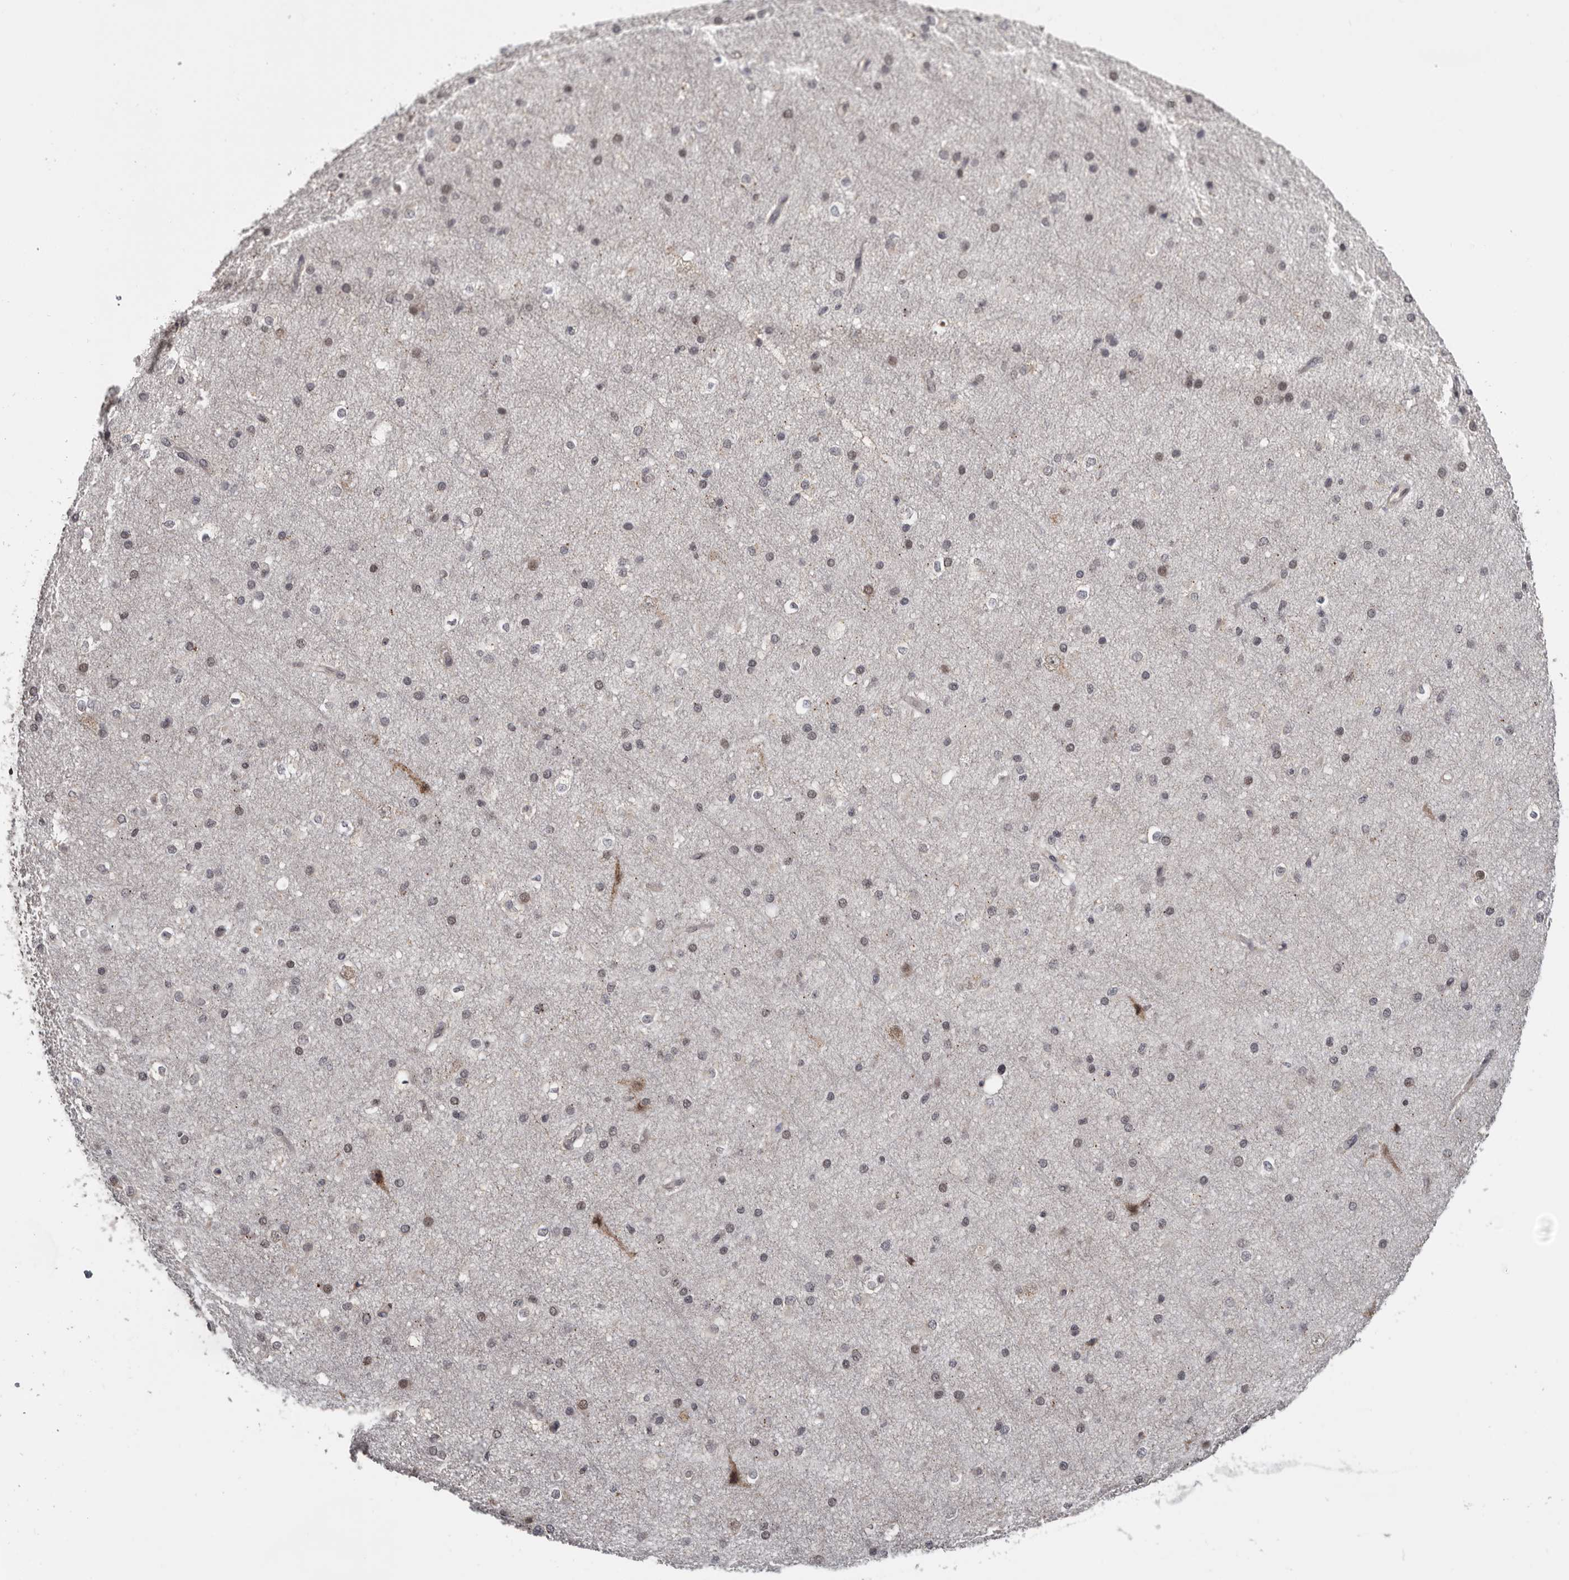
{"staining": {"intensity": "weak", "quantity": "25%-75%", "location": "cytoplasmic/membranous"}, "tissue": "cerebral cortex", "cell_type": "Endothelial cells", "image_type": "normal", "snomed": [{"axis": "morphology", "description": "Normal tissue, NOS"}, {"axis": "morphology", "description": "Developmental malformation"}, {"axis": "topography", "description": "Cerebral cortex"}], "caption": "Weak cytoplasmic/membranous protein staining is appreciated in approximately 25%-75% of endothelial cells in cerebral cortex.", "gene": "MOGAT2", "patient": {"sex": "female", "age": 30}}